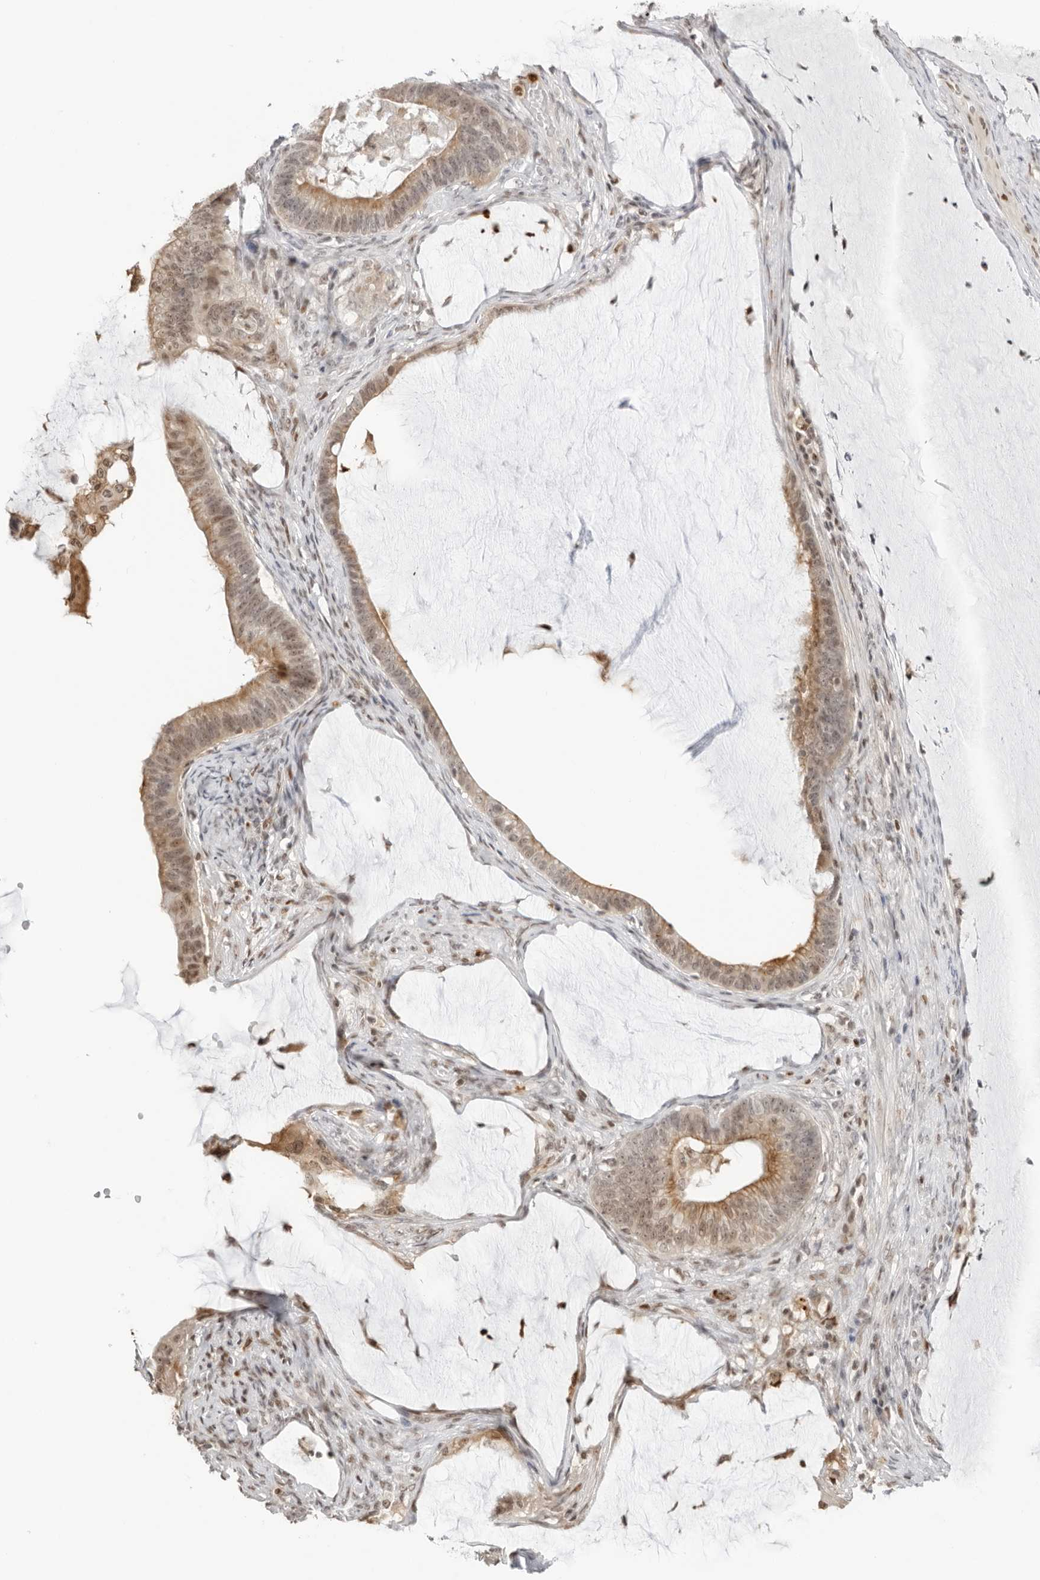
{"staining": {"intensity": "weak", "quantity": "25%-75%", "location": "cytoplasmic/membranous,nuclear"}, "tissue": "ovarian cancer", "cell_type": "Tumor cells", "image_type": "cancer", "snomed": [{"axis": "morphology", "description": "Cystadenocarcinoma, mucinous, NOS"}, {"axis": "topography", "description": "Ovary"}], "caption": "Human ovarian mucinous cystadenocarcinoma stained for a protein (brown) displays weak cytoplasmic/membranous and nuclear positive positivity in approximately 25%-75% of tumor cells.", "gene": "RNF146", "patient": {"sex": "female", "age": 61}}